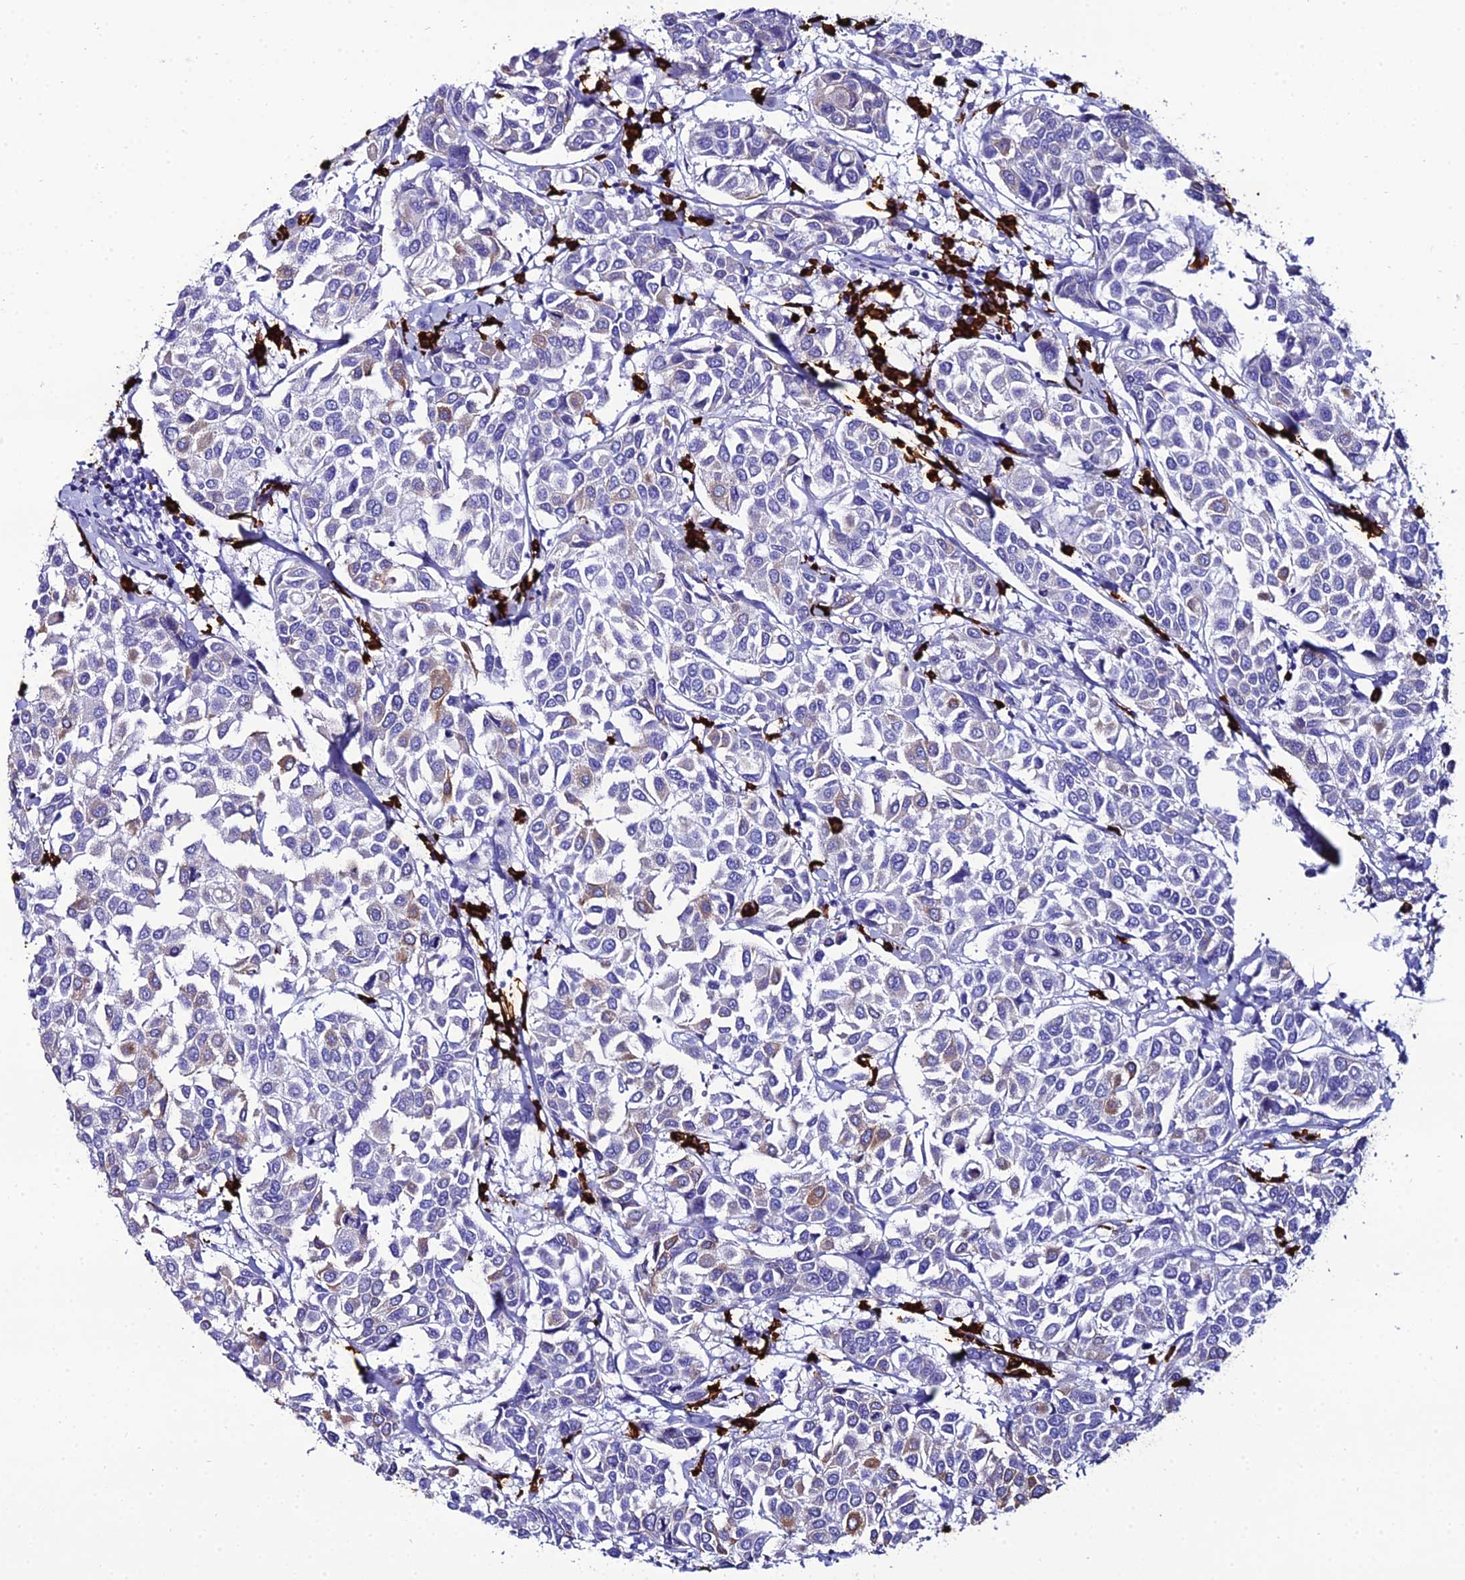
{"staining": {"intensity": "weak", "quantity": "<25%", "location": "cytoplasmic/membranous"}, "tissue": "breast cancer", "cell_type": "Tumor cells", "image_type": "cancer", "snomed": [{"axis": "morphology", "description": "Duct carcinoma"}, {"axis": "topography", "description": "Breast"}], "caption": "This is an immunohistochemistry photomicrograph of breast cancer. There is no expression in tumor cells.", "gene": "TXNDC5", "patient": {"sex": "female", "age": 55}}